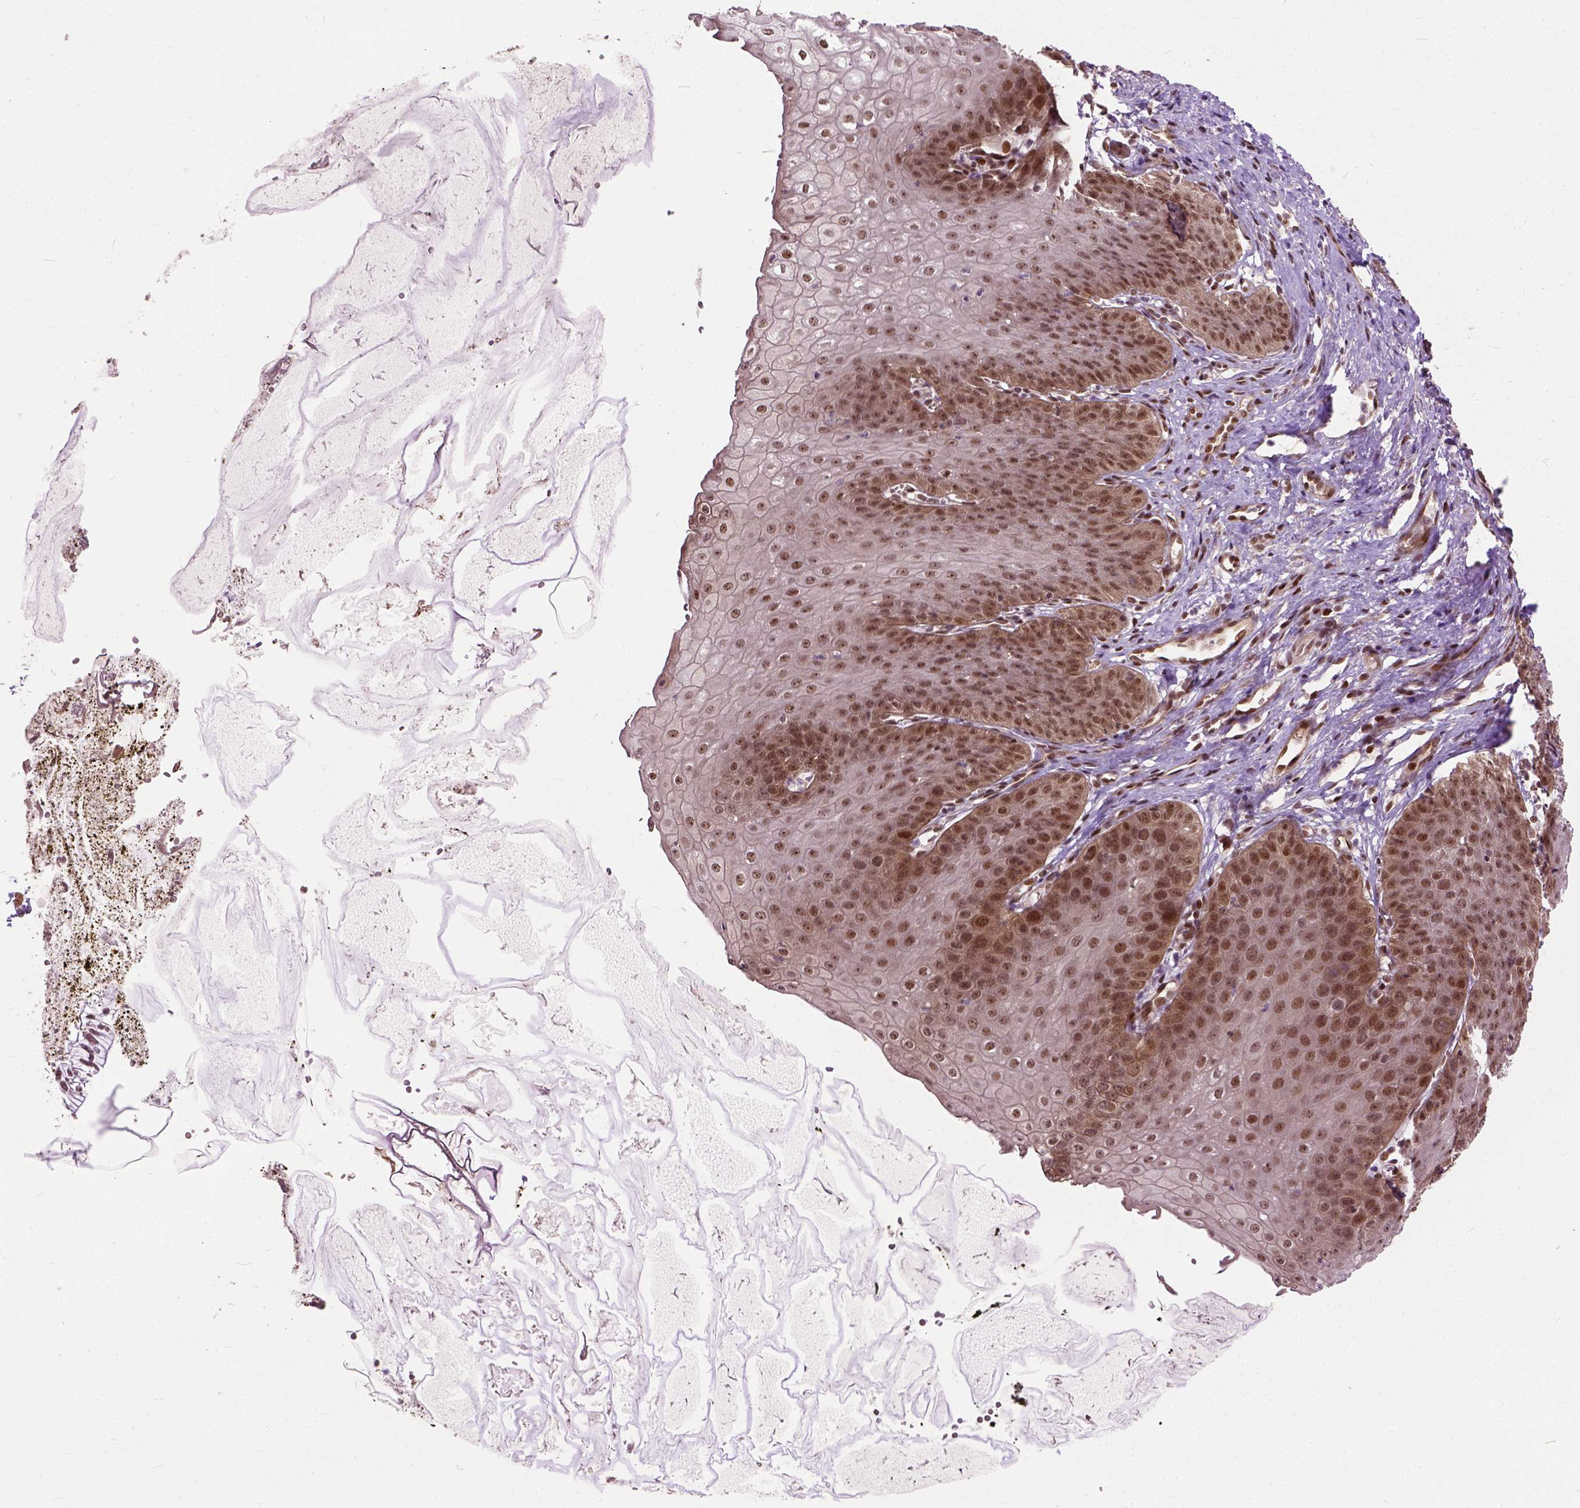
{"staining": {"intensity": "moderate", "quantity": ">75%", "location": "nuclear"}, "tissue": "esophagus", "cell_type": "Squamous epithelial cells", "image_type": "normal", "snomed": [{"axis": "morphology", "description": "Normal tissue, NOS"}, {"axis": "topography", "description": "Esophagus"}], "caption": "A photomicrograph of human esophagus stained for a protein exhibits moderate nuclear brown staining in squamous epithelial cells. (DAB (3,3'-diaminobenzidine) IHC with brightfield microscopy, high magnification).", "gene": "ZNF630", "patient": {"sex": "male", "age": 71}}